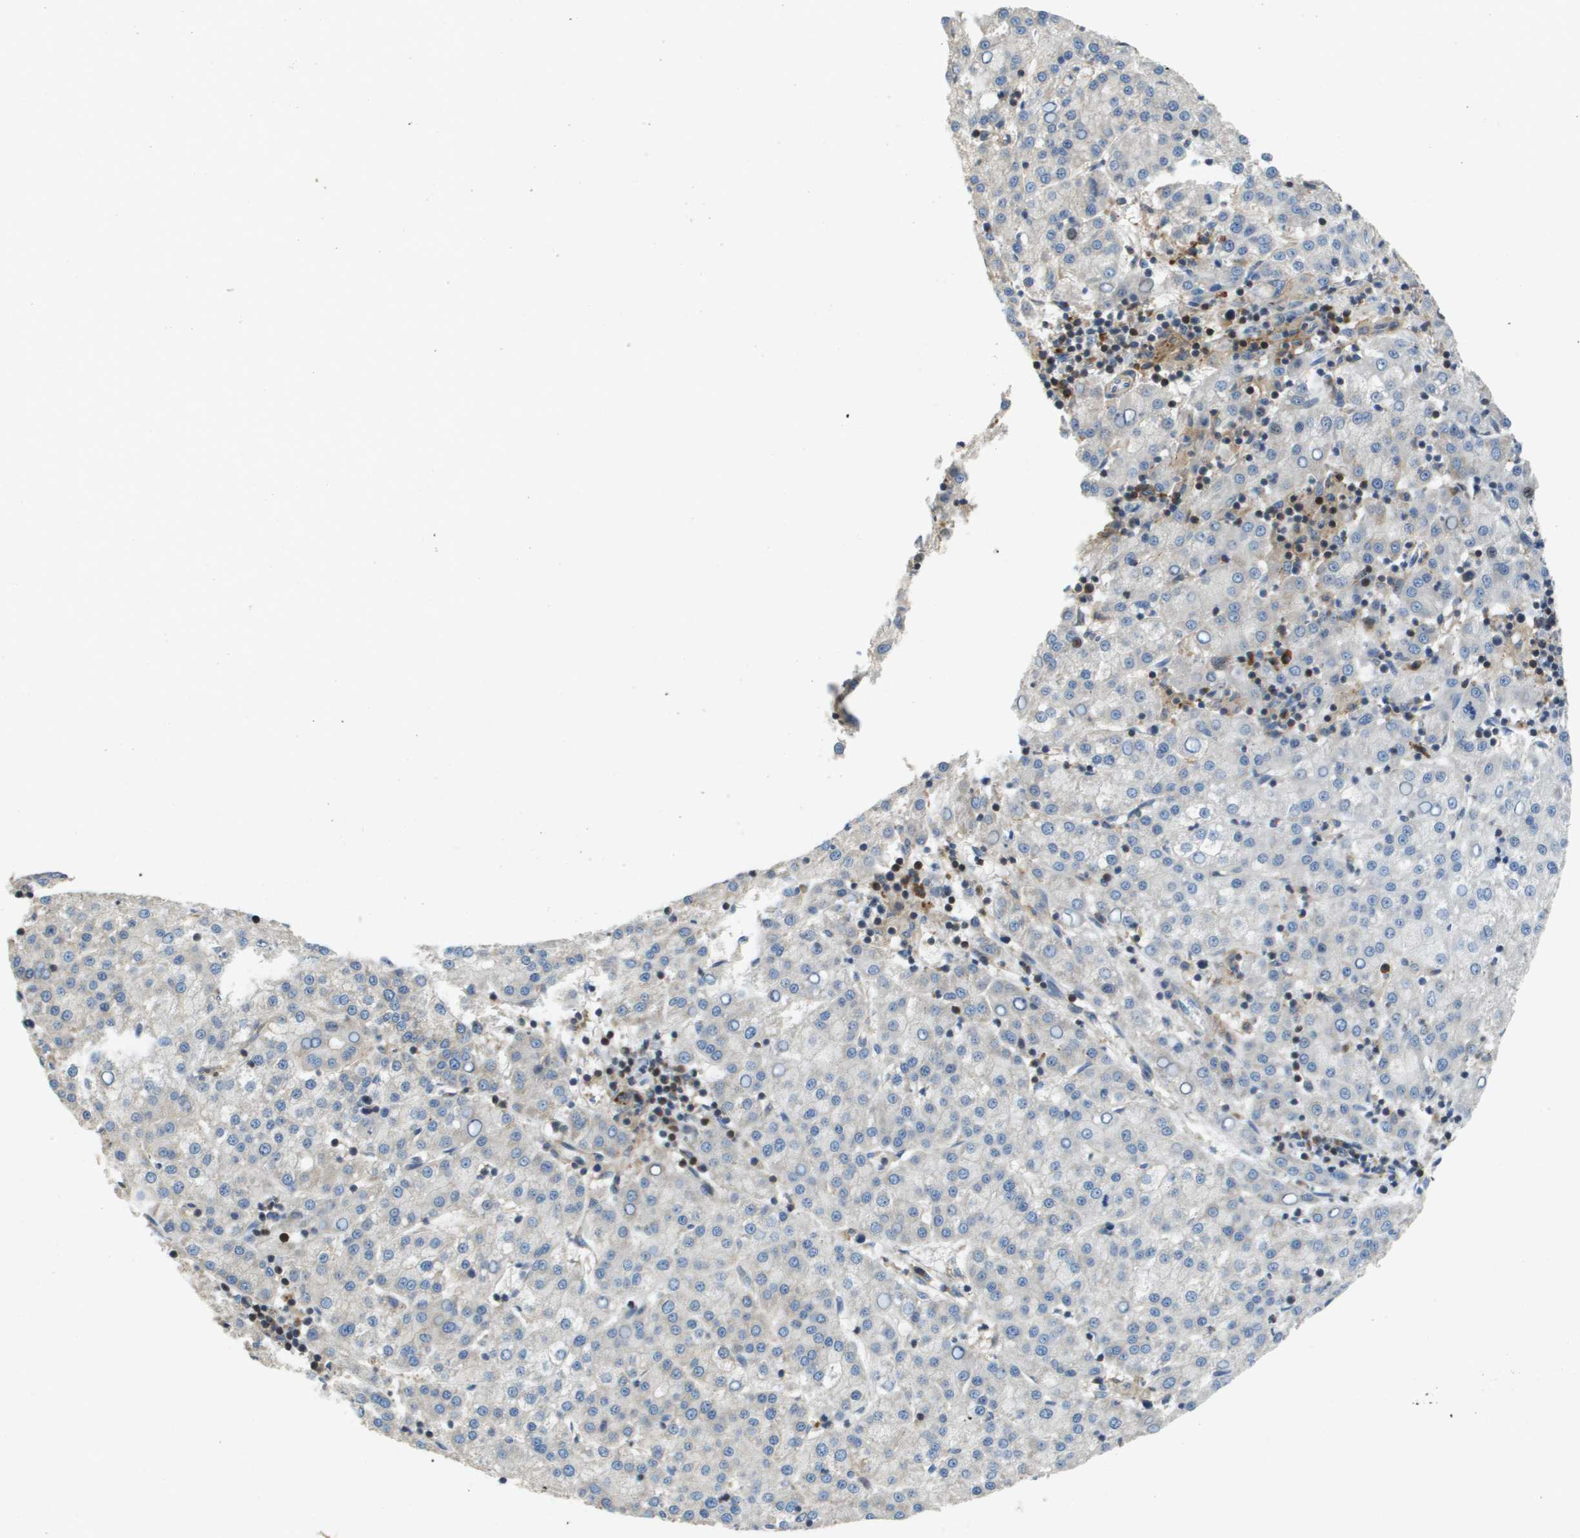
{"staining": {"intensity": "negative", "quantity": "none", "location": "none"}, "tissue": "liver cancer", "cell_type": "Tumor cells", "image_type": "cancer", "snomed": [{"axis": "morphology", "description": "Carcinoma, Hepatocellular, NOS"}, {"axis": "topography", "description": "Liver"}], "caption": "Tumor cells are negative for protein expression in human hepatocellular carcinoma (liver). Nuclei are stained in blue.", "gene": "SCN4B", "patient": {"sex": "female", "age": 58}}